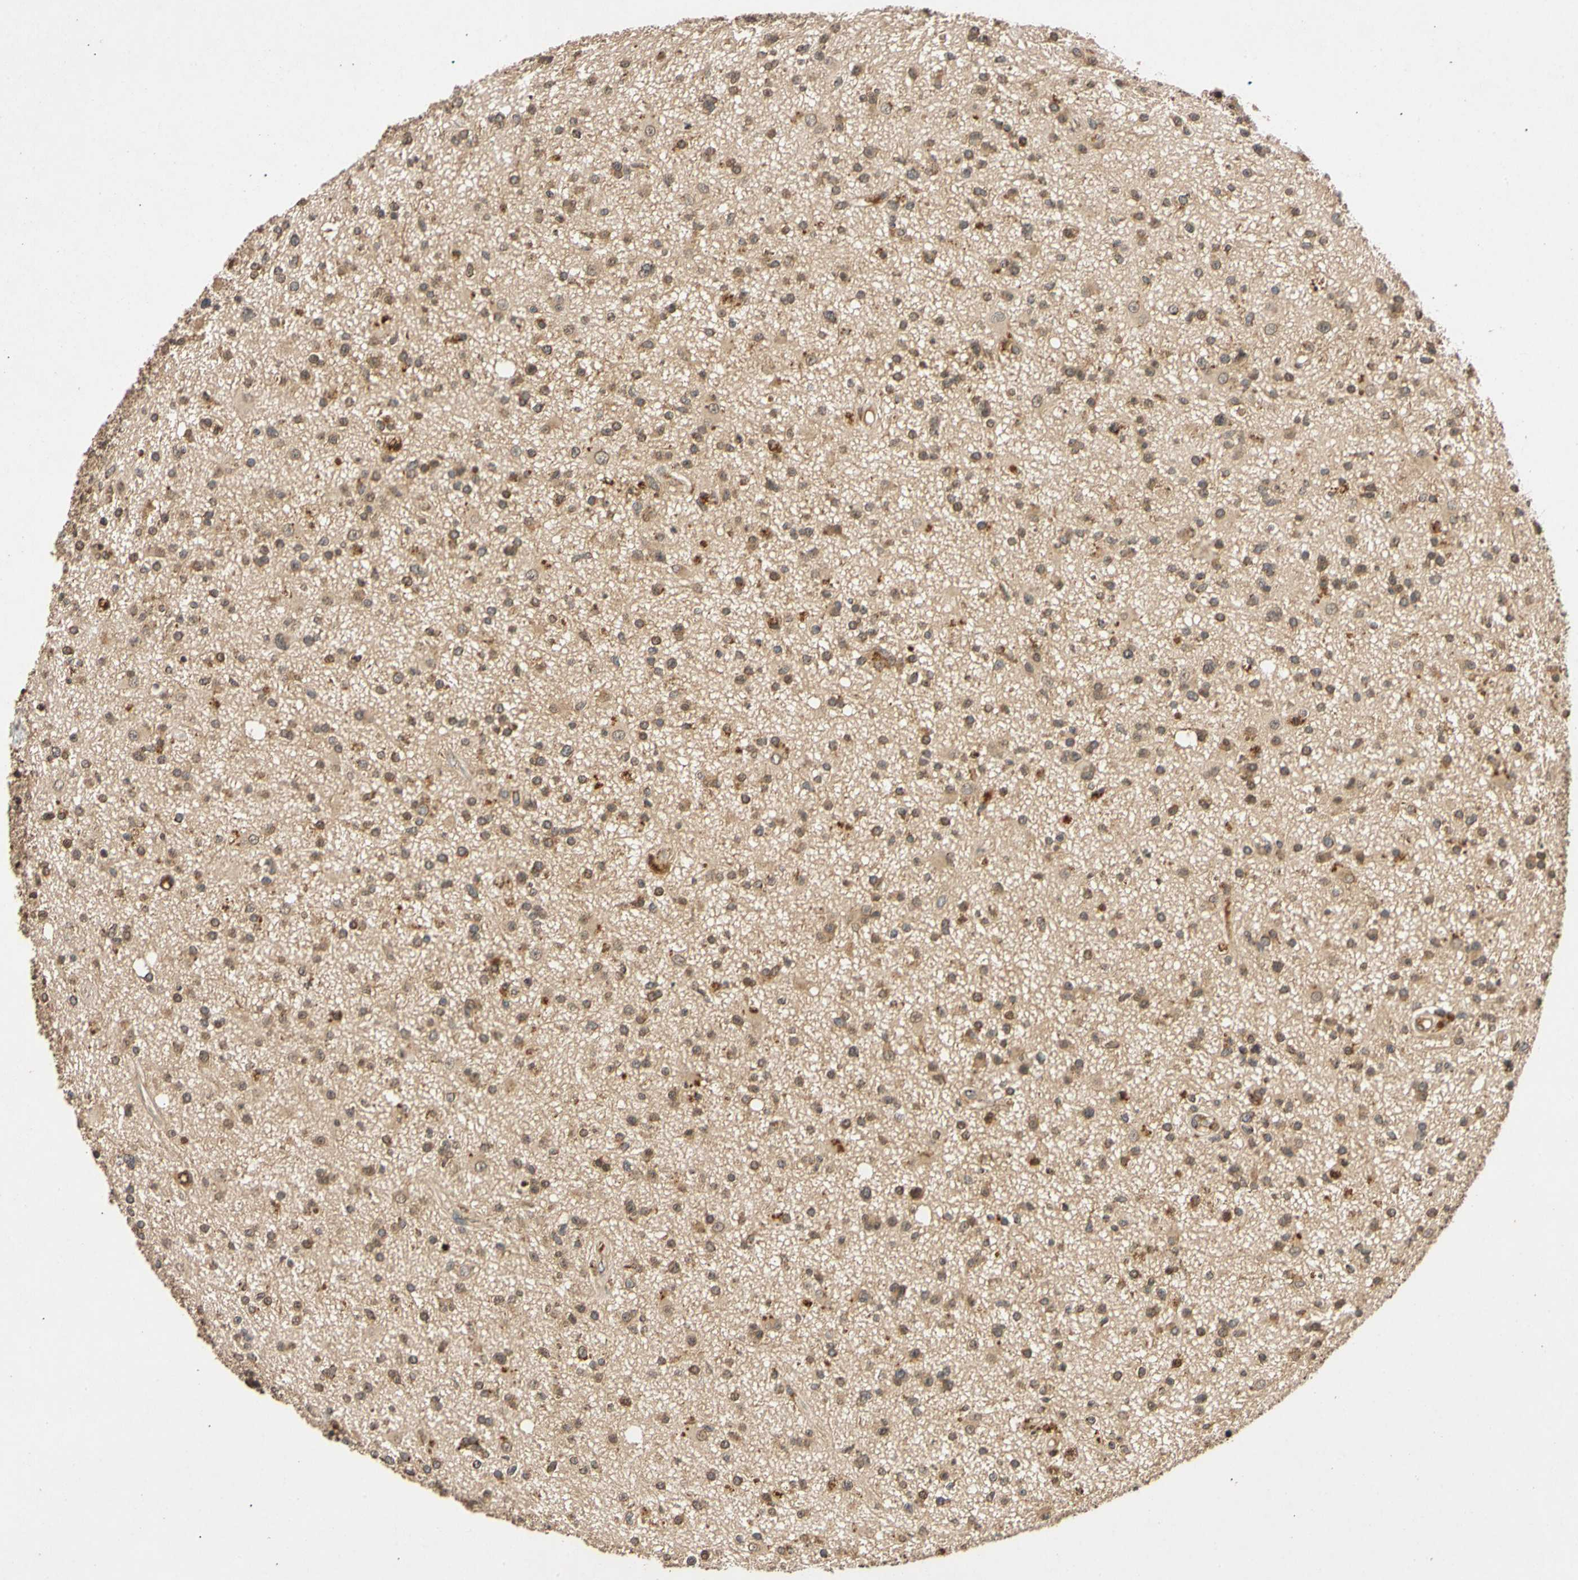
{"staining": {"intensity": "moderate", "quantity": ">75%", "location": "cytoplasmic/membranous,nuclear"}, "tissue": "glioma", "cell_type": "Tumor cells", "image_type": "cancer", "snomed": [{"axis": "morphology", "description": "Glioma, malignant, High grade"}, {"axis": "topography", "description": "Brain"}], "caption": "IHC of malignant glioma (high-grade) demonstrates medium levels of moderate cytoplasmic/membranous and nuclear expression in about >75% of tumor cells.", "gene": "MRPS22", "patient": {"sex": "male", "age": 33}}